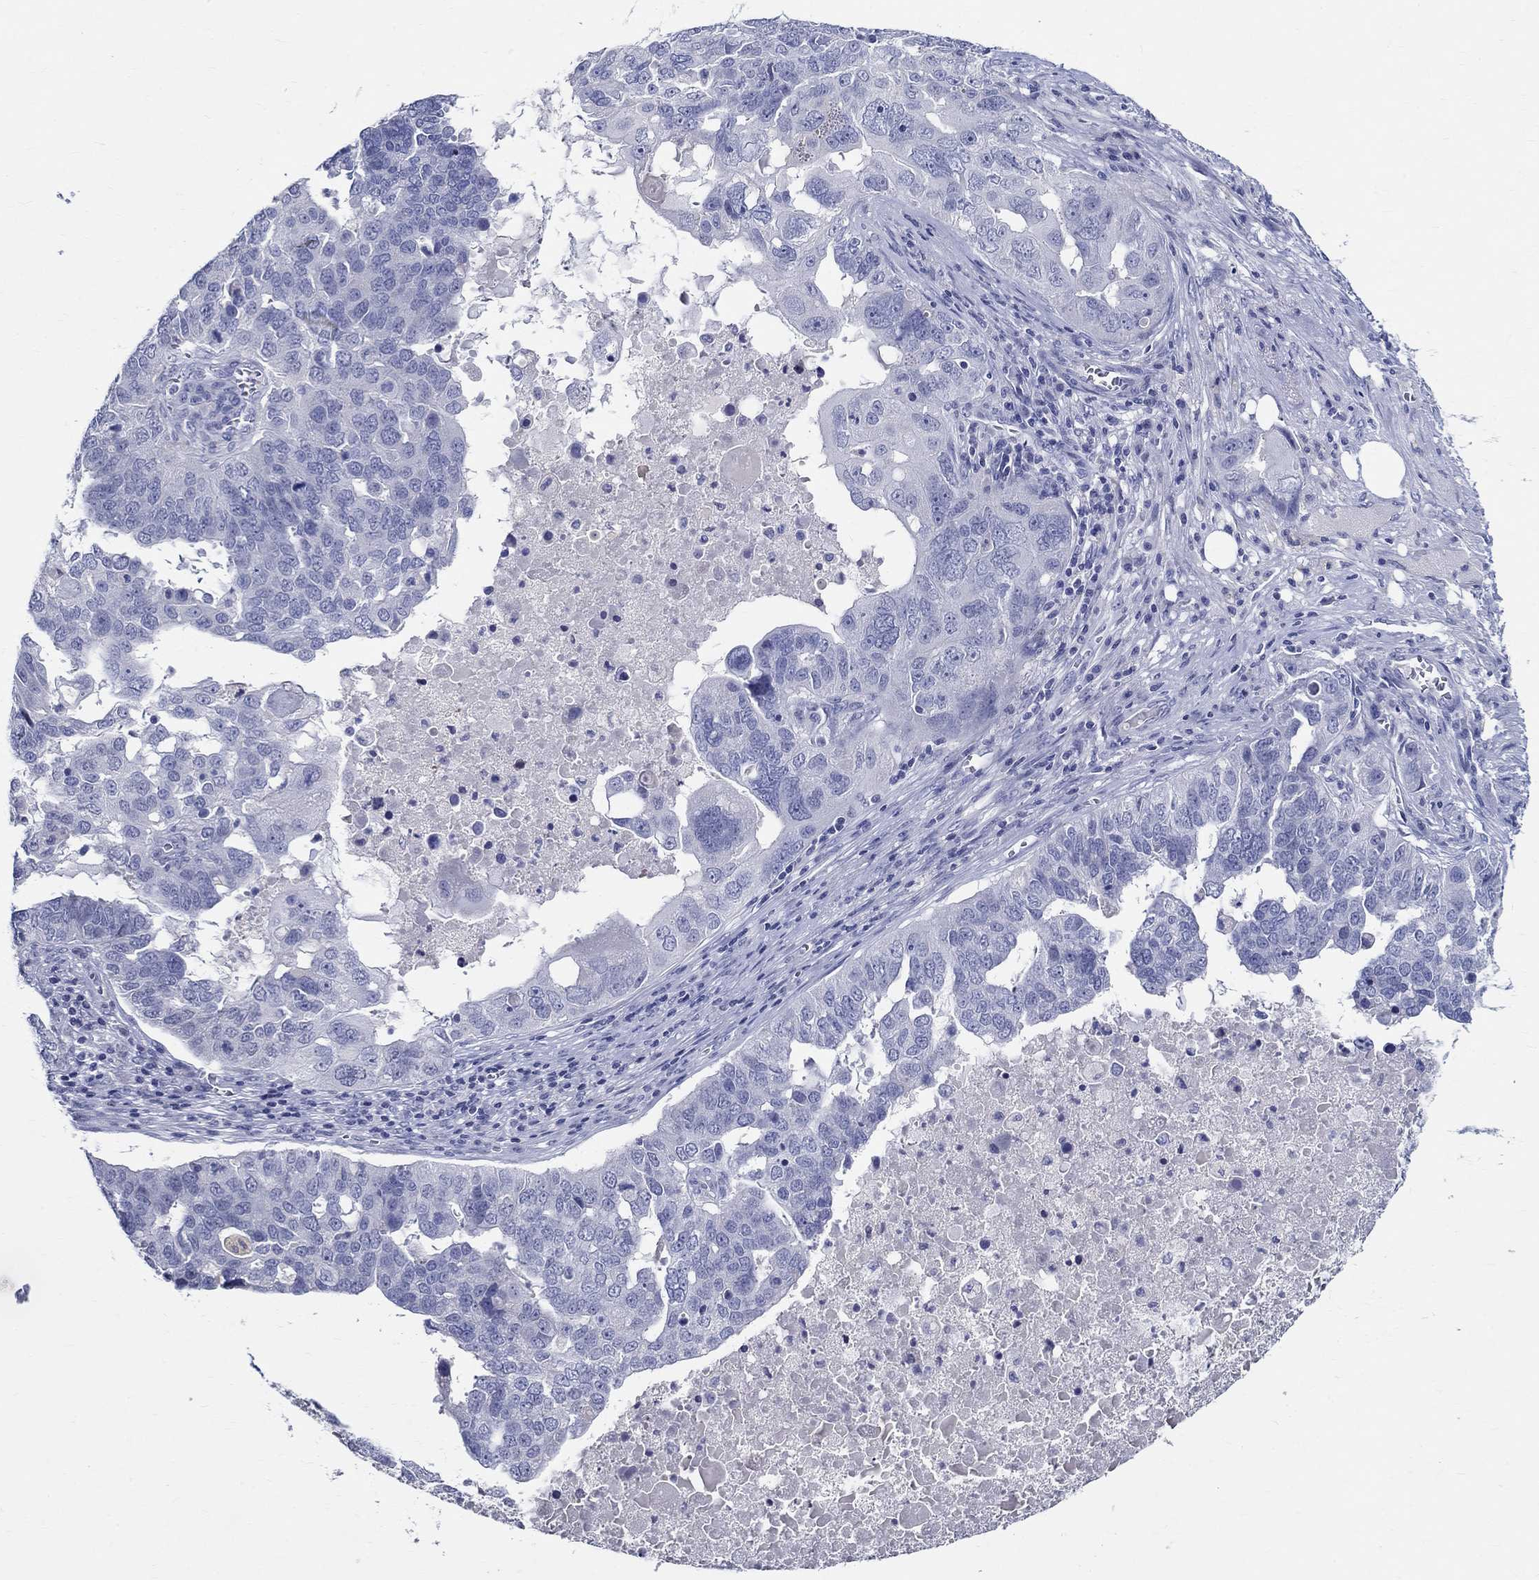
{"staining": {"intensity": "negative", "quantity": "none", "location": "none"}, "tissue": "ovarian cancer", "cell_type": "Tumor cells", "image_type": "cancer", "snomed": [{"axis": "morphology", "description": "Carcinoma, endometroid"}, {"axis": "topography", "description": "Soft tissue"}, {"axis": "topography", "description": "Ovary"}], "caption": "A histopathology image of ovarian endometroid carcinoma stained for a protein exhibits no brown staining in tumor cells.", "gene": "CETN1", "patient": {"sex": "female", "age": 52}}